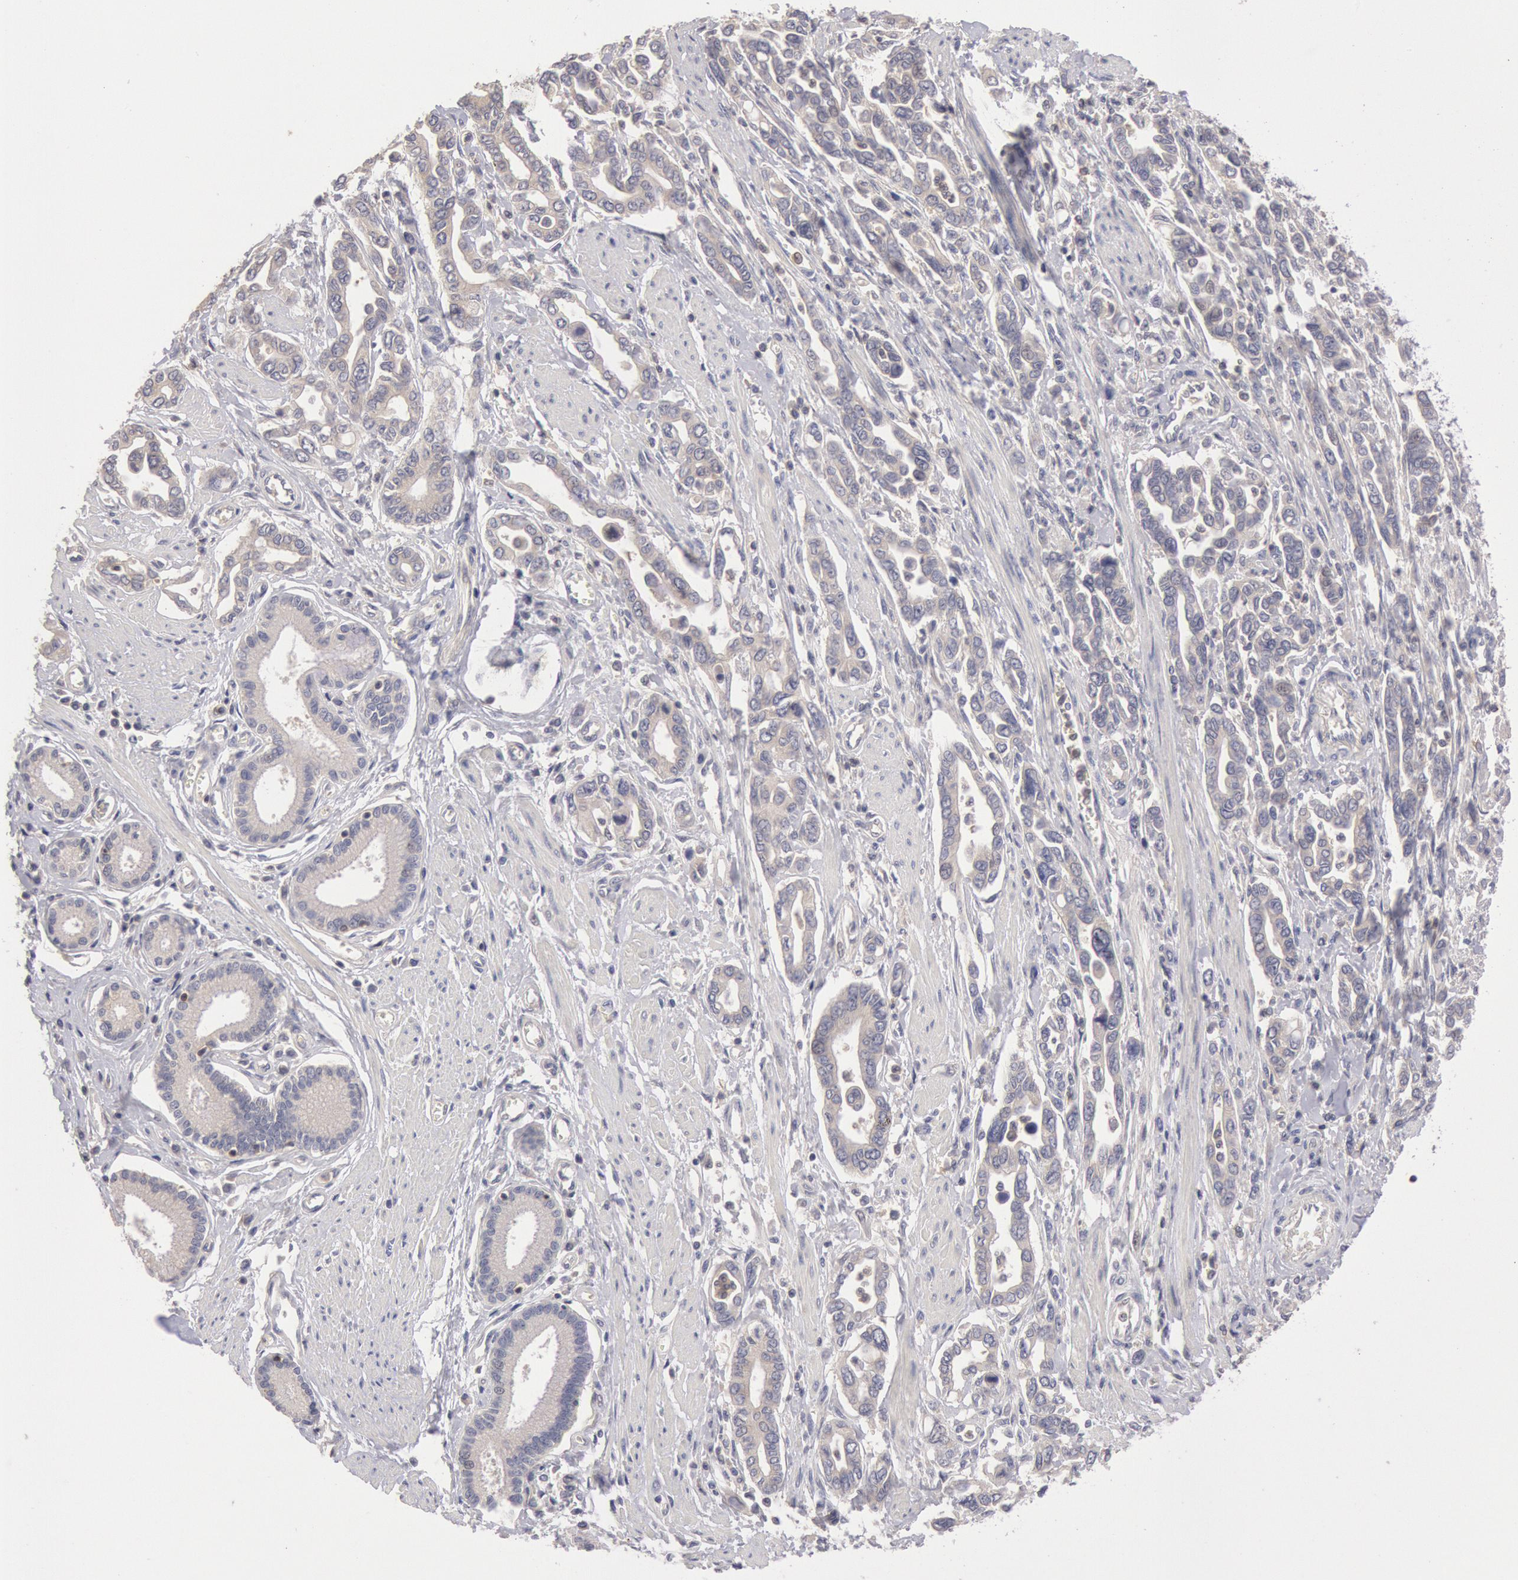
{"staining": {"intensity": "negative", "quantity": "none", "location": "none"}, "tissue": "pancreatic cancer", "cell_type": "Tumor cells", "image_type": "cancer", "snomed": [{"axis": "morphology", "description": "Adenocarcinoma, NOS"}, {"axis": "topography", "description": "Pancreas"}], "caption": "There is no significant positivity in tumor cells of adenocarcinoma (pancreatic).", "gene": "PIK3R1", "patient": {"sex": "female", "age": 57}}